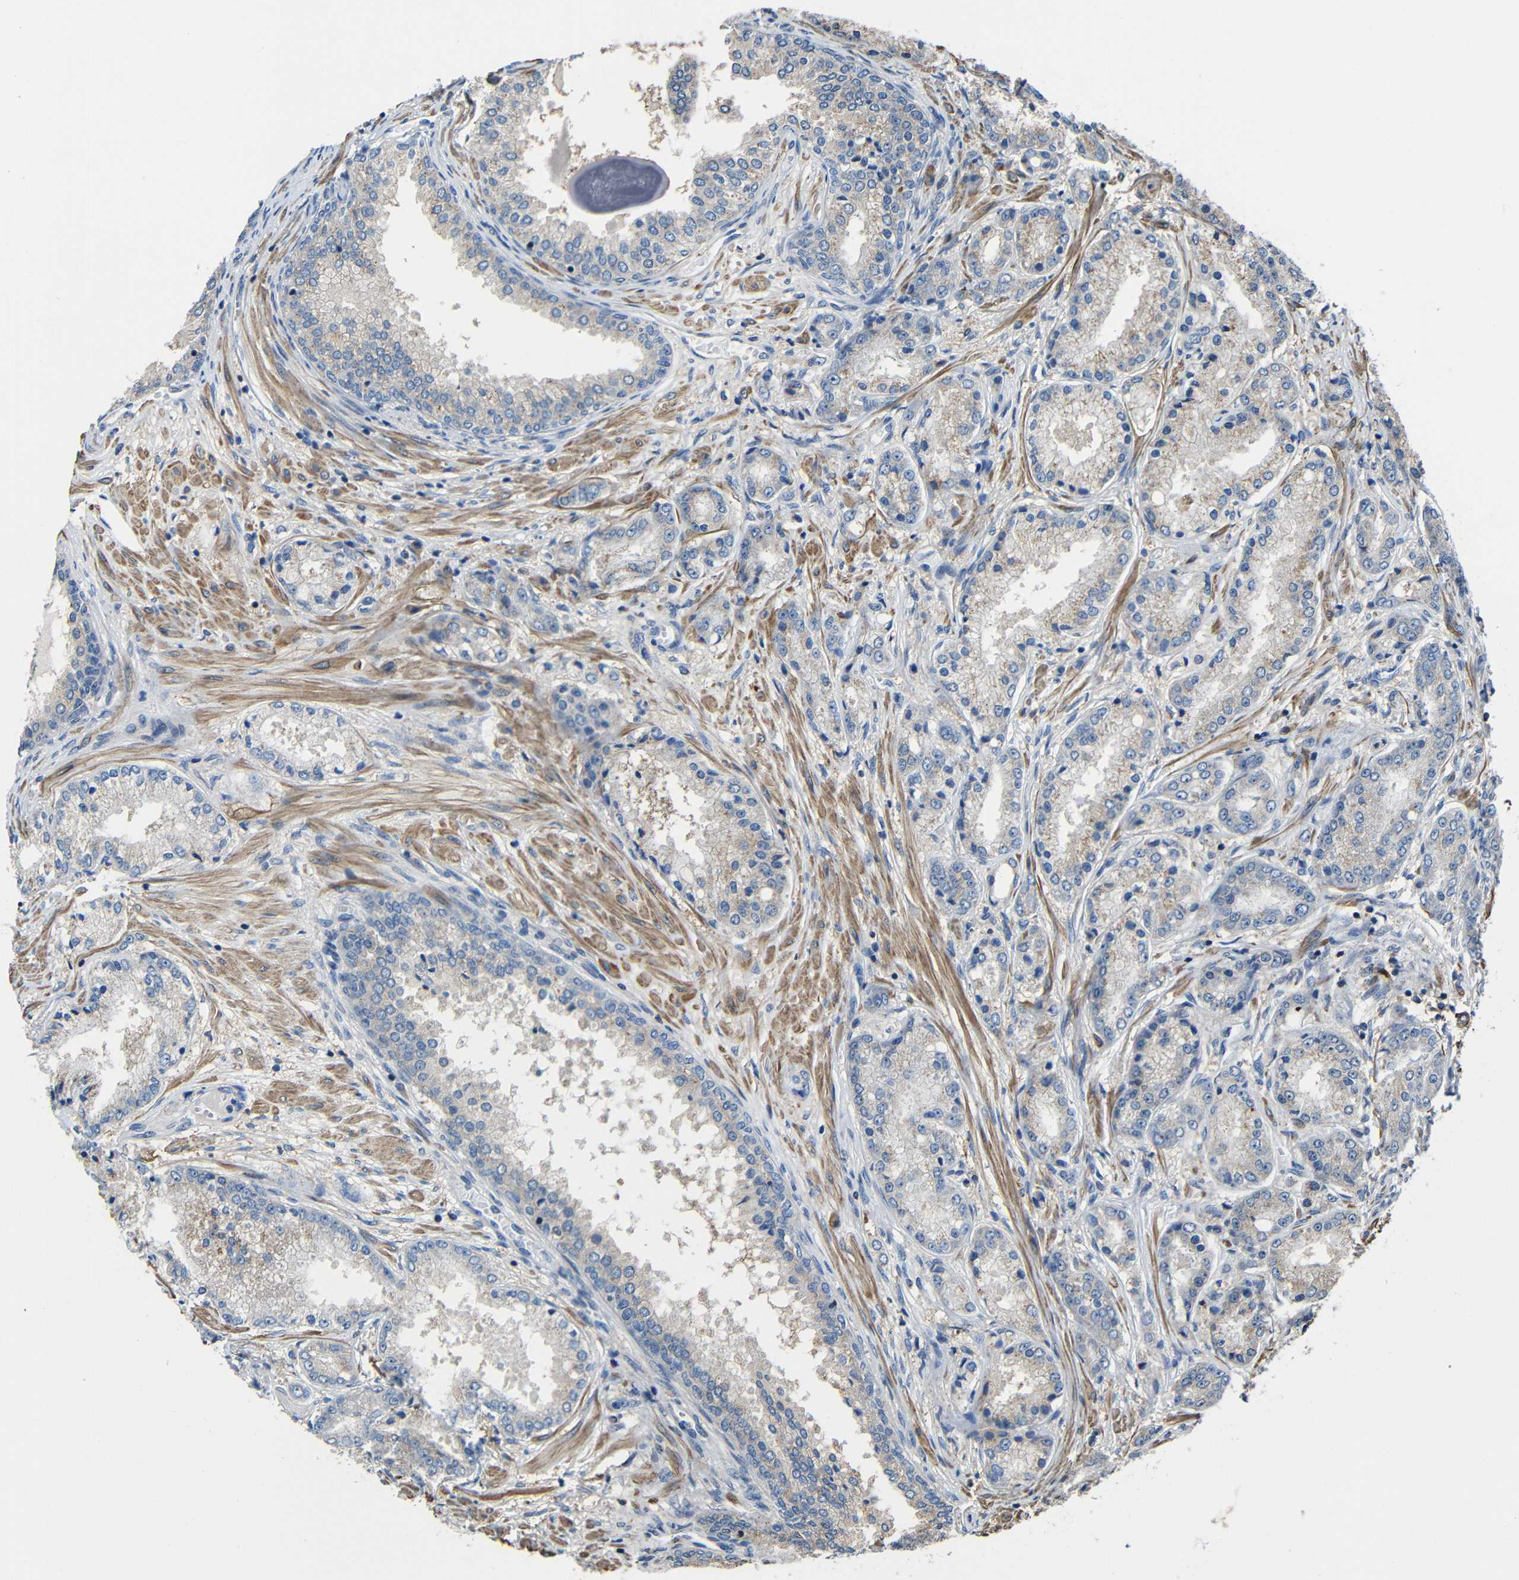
{"staining": {"intensity": "moderate", "quantity": "25%-75%", "location": "cytoplasmic/membranous"}, "tissue": "prostate cancer", "cell_type": "Tumor cells", "image_type": "cancer", "snomed": [{"axis": "morphology", "description": "Adenocarcinoma, High grade"}, {"axis": "topography", "description": "Prostate"}], "caption": "This photomicrograph exhibits IHC staining of human prostate cancer (adenocarcinoma (high-grade)), with medium moderate cytoplasmic/membranous staining in approximately 25%-75% of tumor cells.", "gene": "GDI1", "patient": {"sex": "male", "age": 59}}